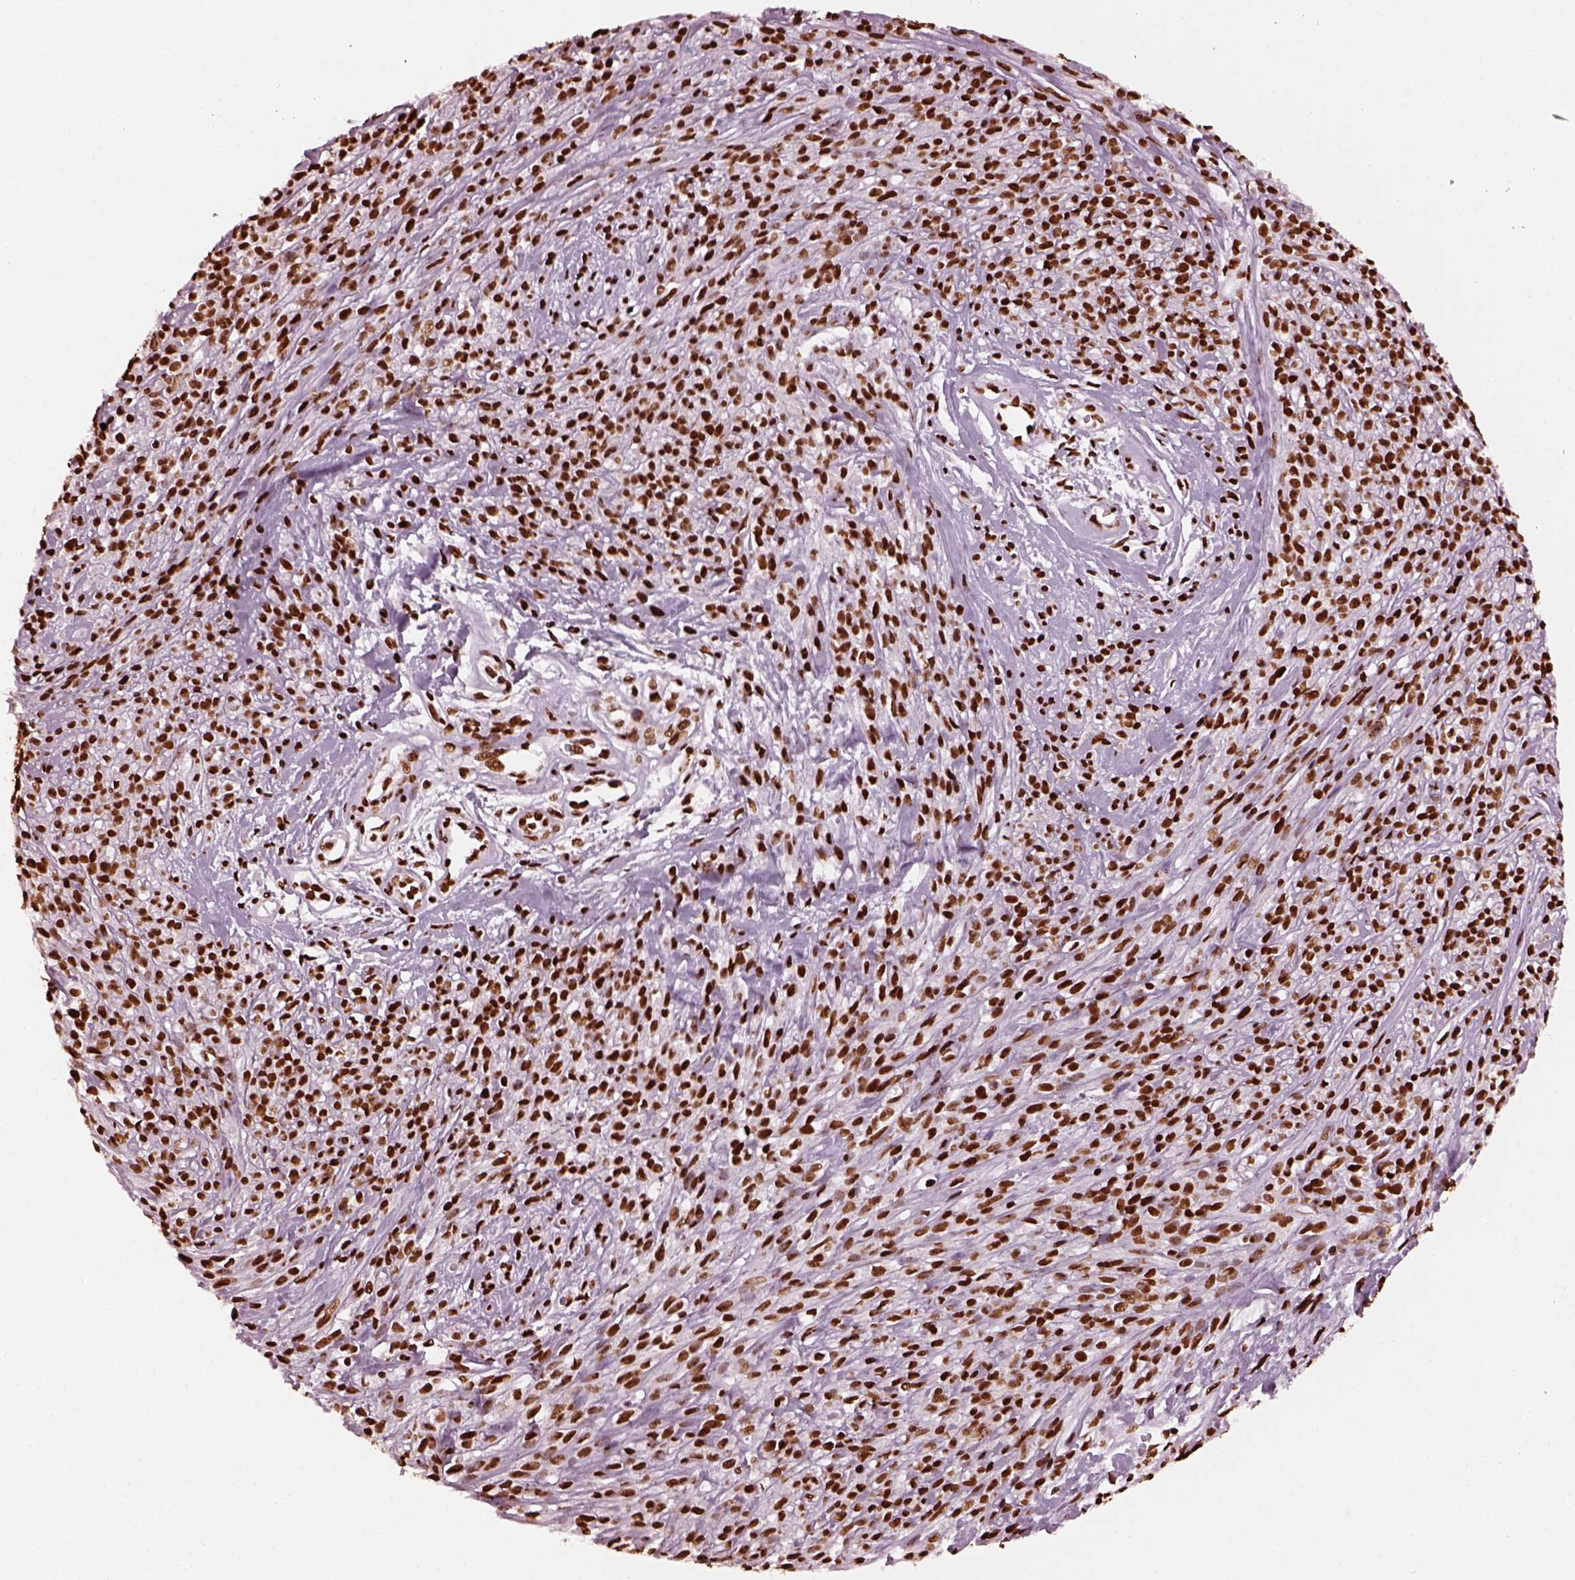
{"staining": {"intensity": "strong", "quantity": ">75%", "location": "nuclear"}, "tissue": "melanoma", "cell_type": "Tumor cells", "image_type": "cancer", "snomed": [{"axis": "morphology", "description": "Malignant melanoma, NOS"}, {"axis": "topography", "description": "Skin"}, {"axis": "topography", "description": "Skin of trunk"}], "caption": "Malignant melanoma tissue exhibits strong nuclear positivity in about >75% of tumor cells, visualized by immunohistochemistry.", "gene": "CBFA2T3", "patient": {"sex": "male", "age": 74}}